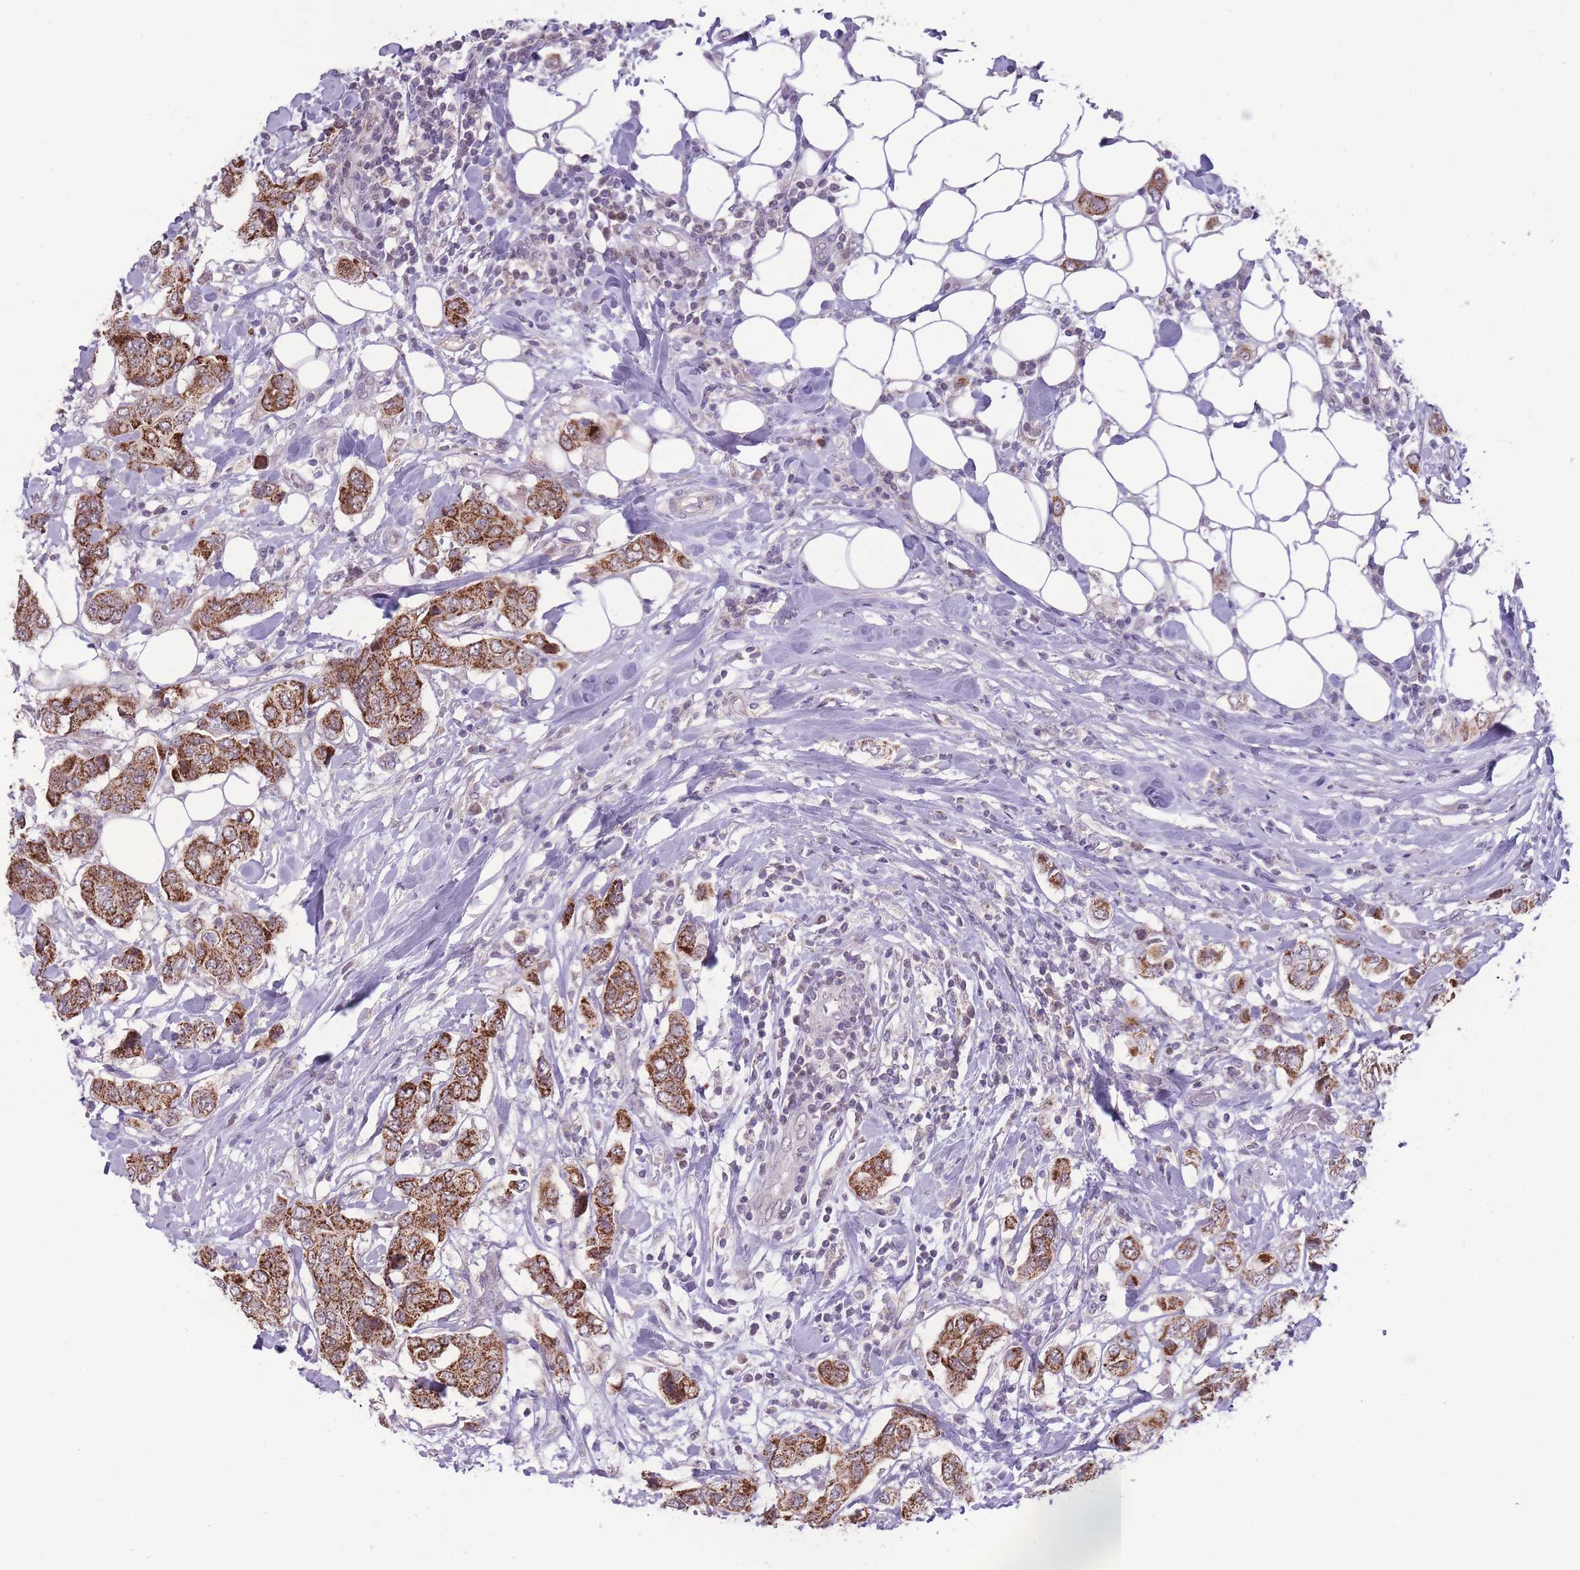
{"staining": {"intensity": "strong", "quantity": ">75%", "location": "cytoplasmic/membranous"}, "tissue": "breast cancer", "cell_type": "Tumor cells", "image_type": "cancer", "snomed": [{"axis": "morphology", "description": "Lobular carcinoma"}, {"axis": "topography", "description": "Breast"}], "caption": "This is an image of IHC staining of breast cancer, which shows strong positivity in the cytoplasmic/membranous of tumor cells.", "gene": "MCIDAS", "patient": {"sex": "female", "age": 51}}